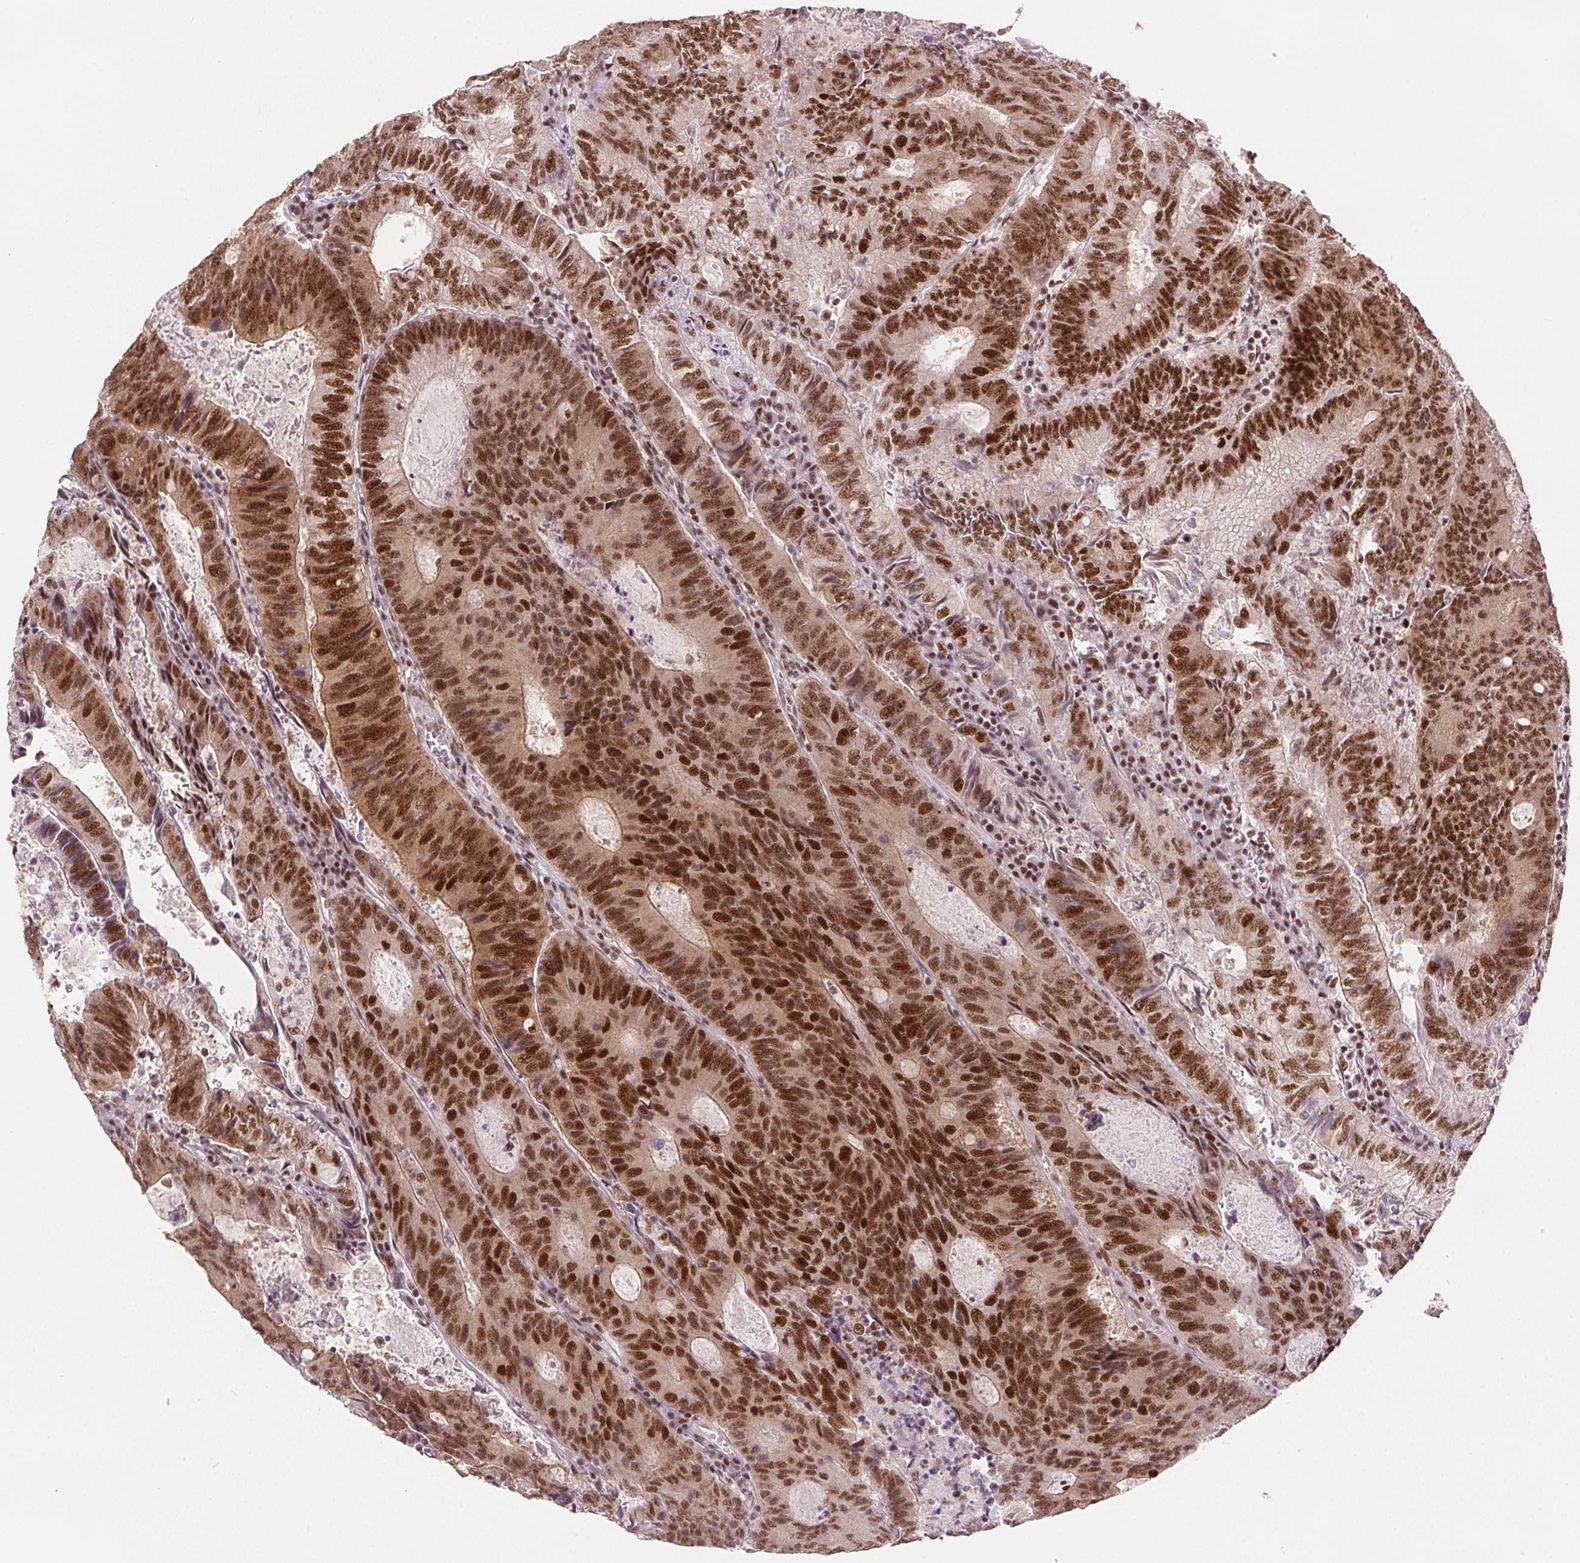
{"staining": {"intensity": "strong", "quantity": ">75%", "location": "nuclear"}, "tissue": "colorectal cancer", "cell_type": "Tumor cells", "image_type": "cancer", "snomed": [{"axis": "morphology", "description": "Adenocarcinoma, NOS"}, {"axis": "topography", "description": "Colon"}], "caption": "An IHC micrograph of neoplastic tissue is shown. Protein staining in brown shows strong nuclear positivity in colorectal cancer within tumor cells.", "gene": "ZNF703", "patient": {"sex": "male", "age": 67}}